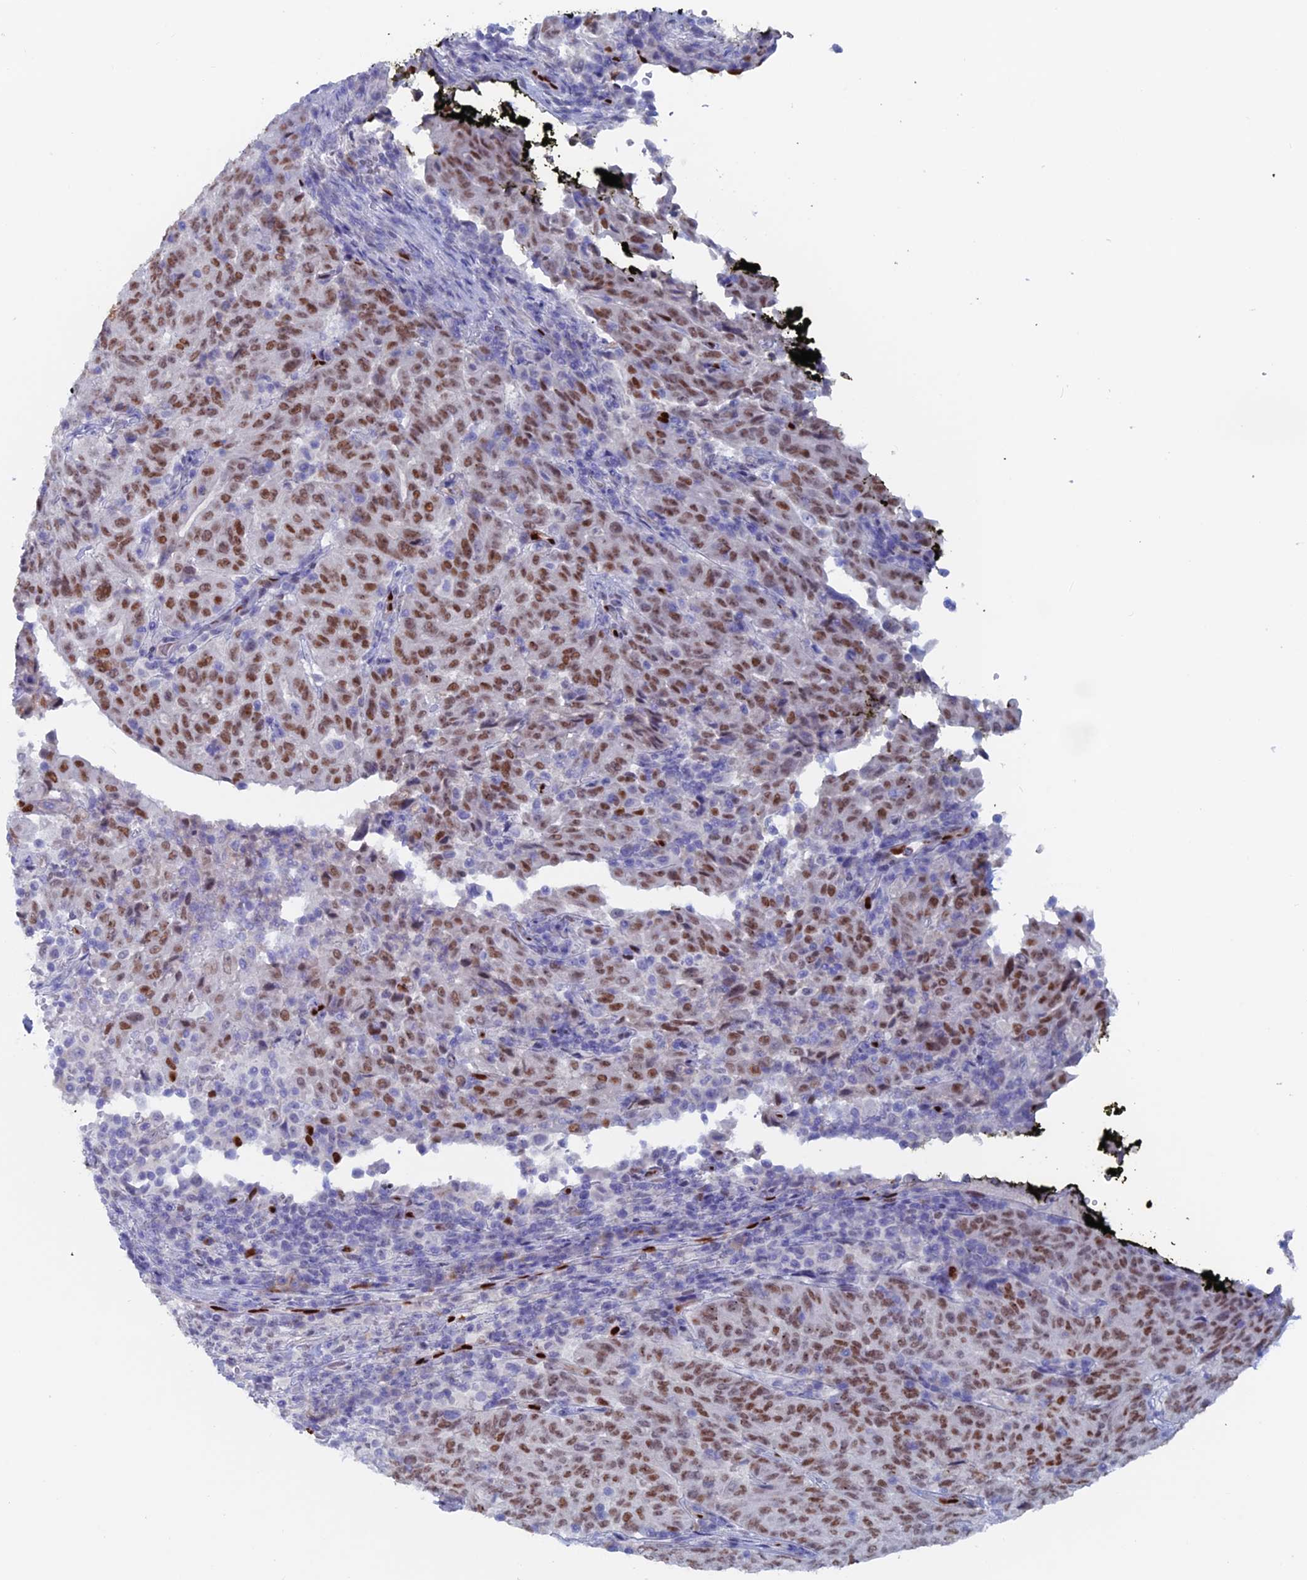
{"staining": {"intensity": "moderate", "quantity": ">75%", "location": "nuclear"}, "tissue": "pancreatic cancer", "cell_type": "Tumor cells", "image_type": "cancer", "snomed": [{"axis": "morphology", "description": "Adenocarcinoma, NOS"}, {"axis": "topography", "description": "Pancreas"}], "caption": "An immunohistochemistry (IHC) histopathology image of neoplastic tissue is shown. Protein staining in brown labels moderate nuclear positivity in pancreatic adenocarcinoma within tumor cells.", "gene": "NOL4L", "patient": {"sex": "male", "age": 63}}